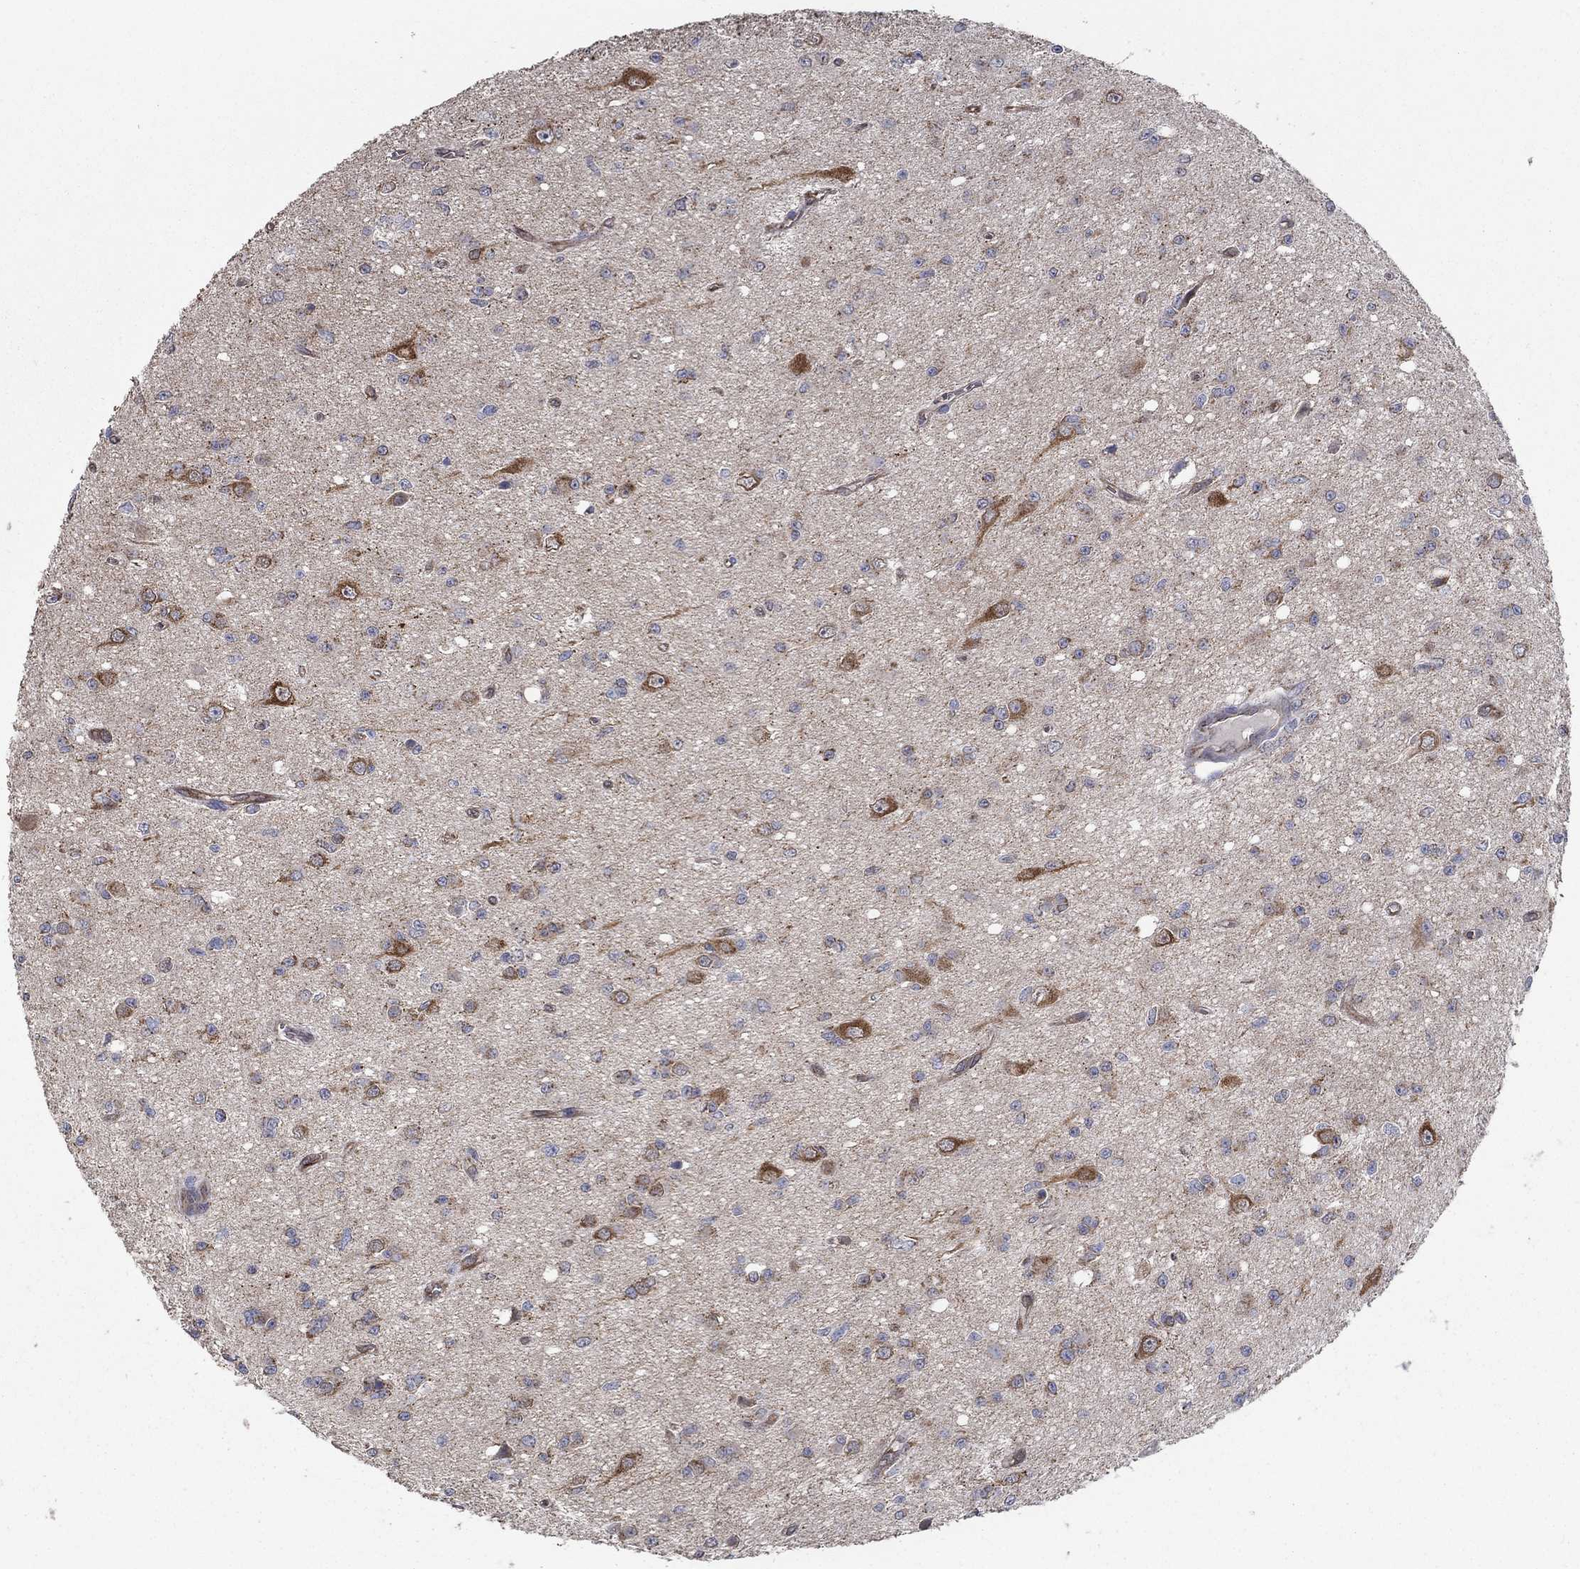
{"staining": {"intensity": "strong", "quantity": "<25%", "location": "cytoplasmic/membranous"}, "tissue": "glioma", "cell_type": "Tumor cells", "image_type": "cancer", "snomed": [{"axis": "morphology", "description": "Glioma, malignant, Low grade"}, {"axis": "topography", "description": "Brain"}], "caption": "About <25% of tumor cells in malignant glioma (low-grade) exhibit strong cytoplasmic/membranous protein positivity as visualized by brown immunohistochemical staining.", "gene": "HID1", "patient": {"sex": "female", "age": 45}}